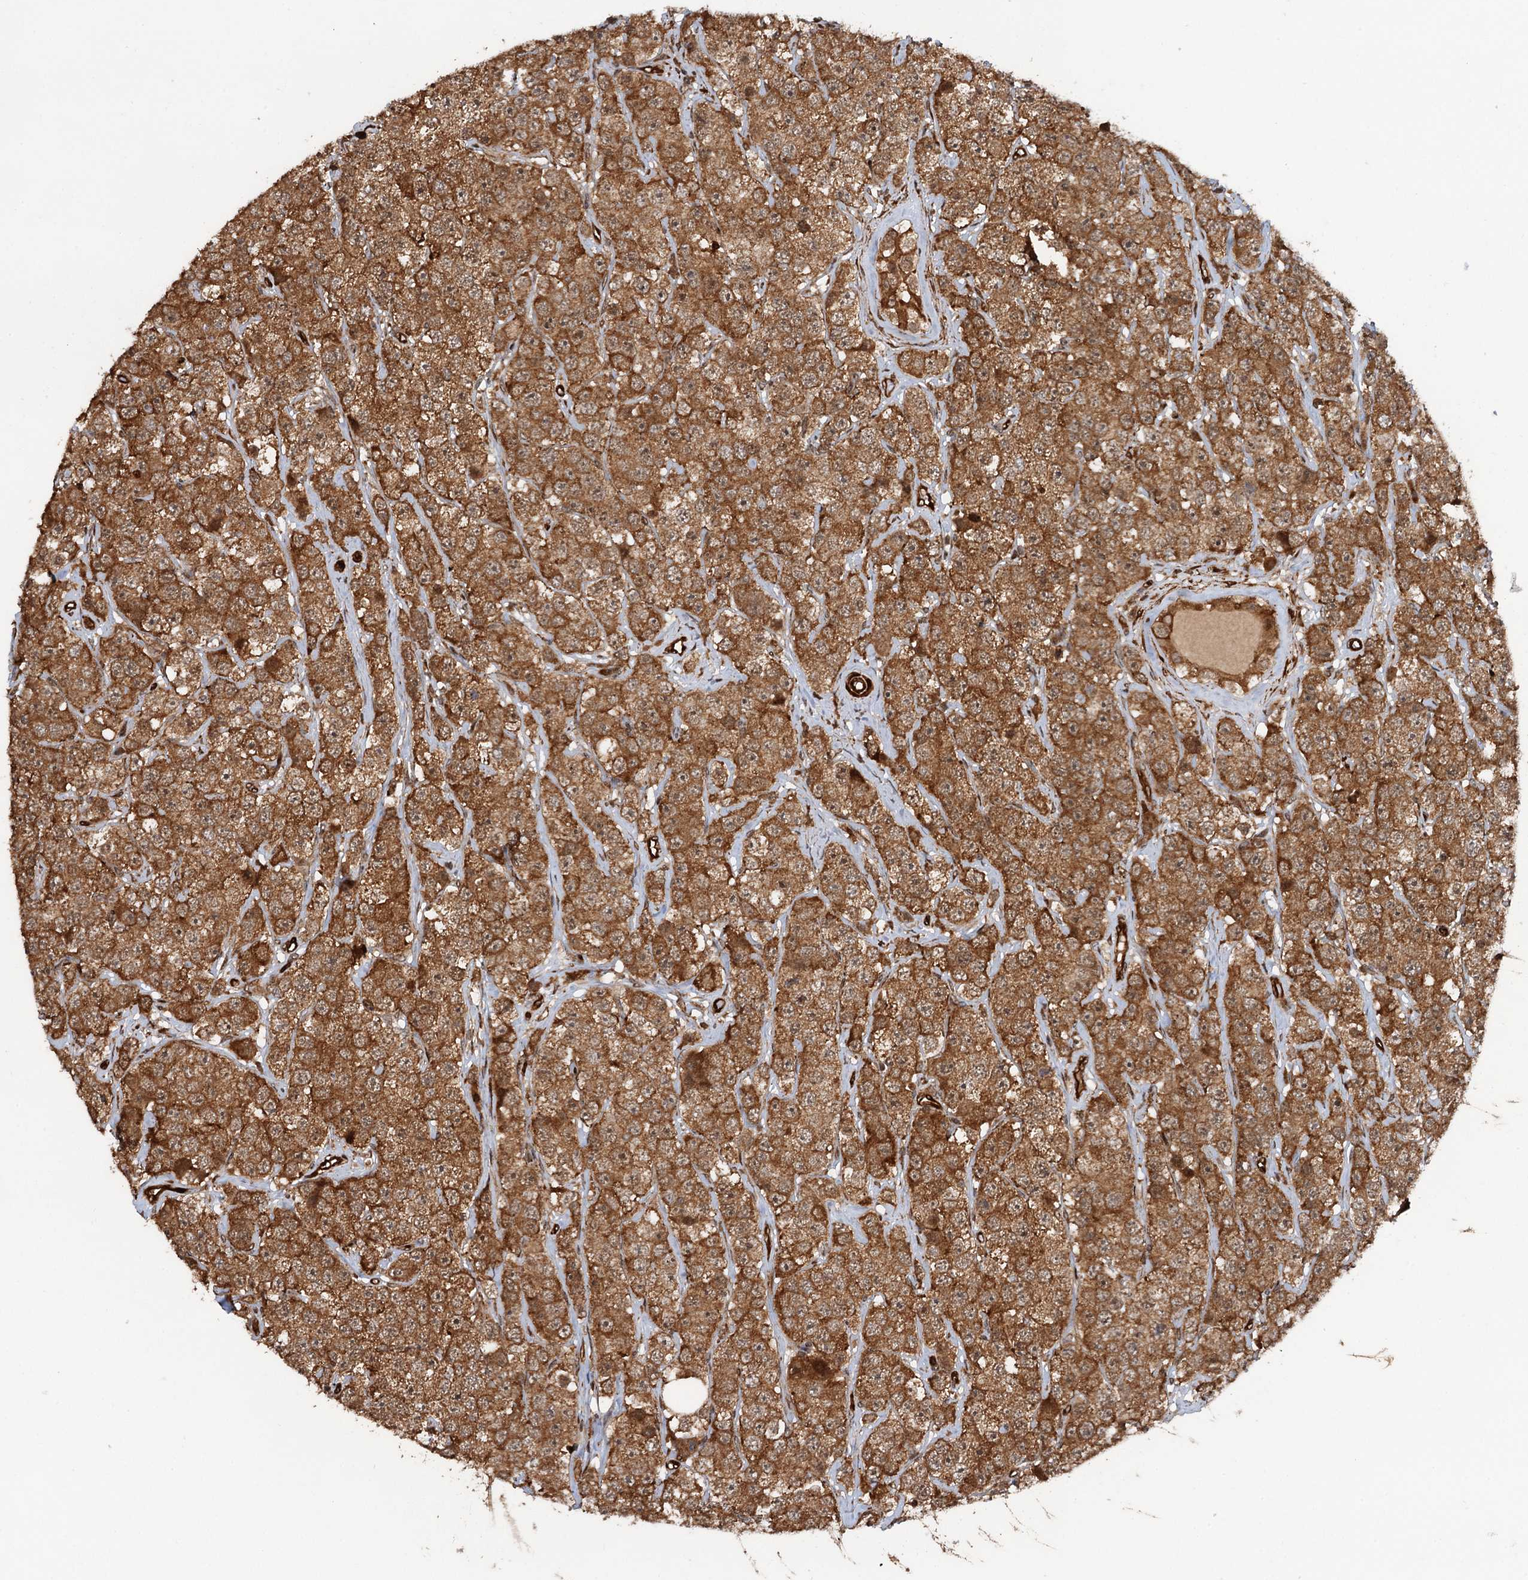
{"staining": {"intensity": "moderate", "quantity": ">75%", "location": "cytoplasmic/membranous,nuclear"}, "tissue": "testis cancer", "cell_type": "Tumor cells", "image_type": "cancer", "snomed": [{"axis": "morphology", "description": "Seminoma, NOS"}, {"axis": "topography", "description": "Testis"}], "caption": "The immunohistochemical stain shows moderate cytoplasmic/membranous and nuclear staining in tumor cells of seminoma (testis) tissue.", "gene": "SNRNP25", "patient": {"sex": "male", "age": 28}}